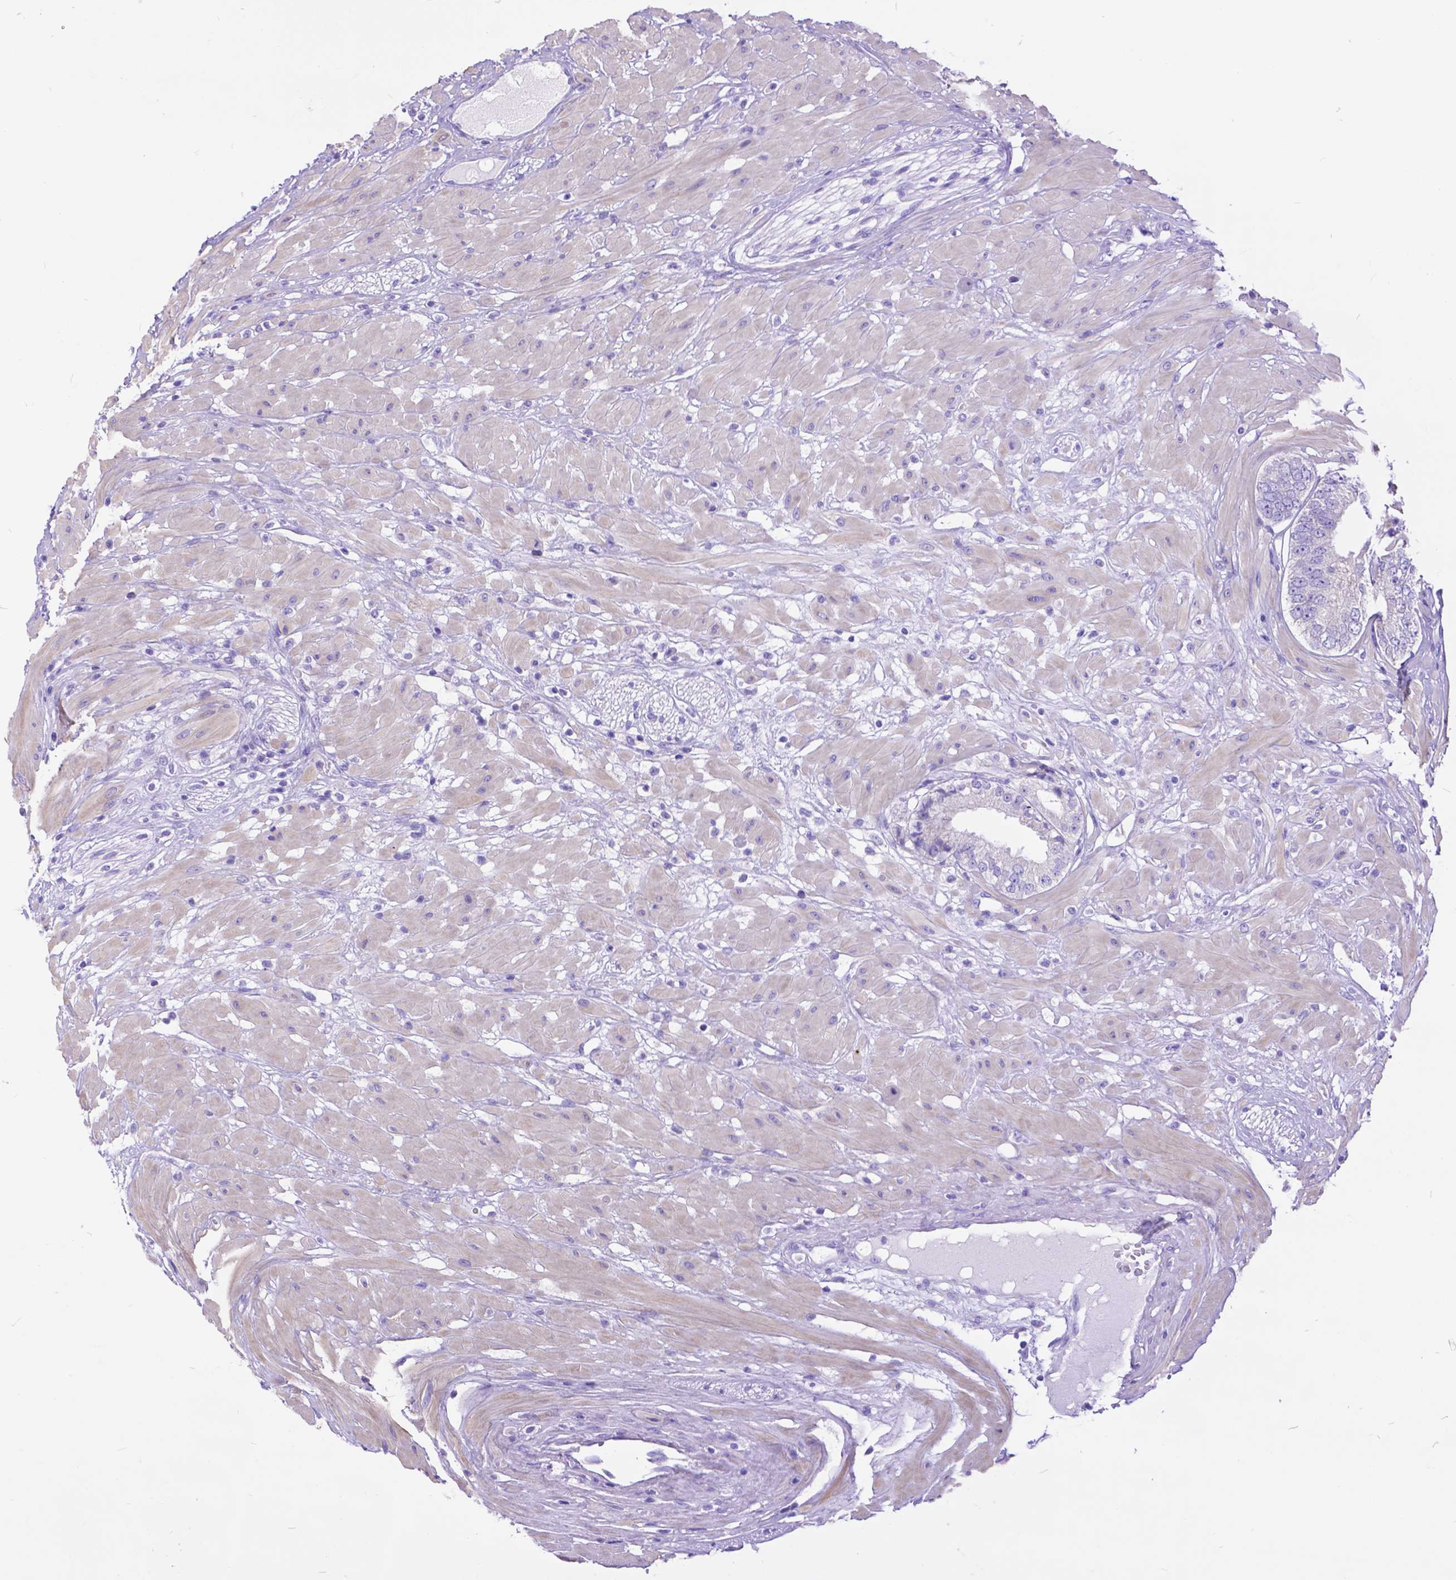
{"staining": {"intensity": "negative", "quantity": "none", "location": "none"}, "tissue": "prostate cancer", "cell_type": "Tumor cells", "image_type": "cancer", "snomed": [{"axis": "morphology", "description": "Adenocarcinoma, Low grade"}, {"axis": "topography", "description": "Prostate"}], "caption": "The micrograph reveals no staining of tumor cells in prostate cancer (low-grade adenocarcinoma).", "gene": "DHRS2", "patient": {"sex": "male", "age": 60}}